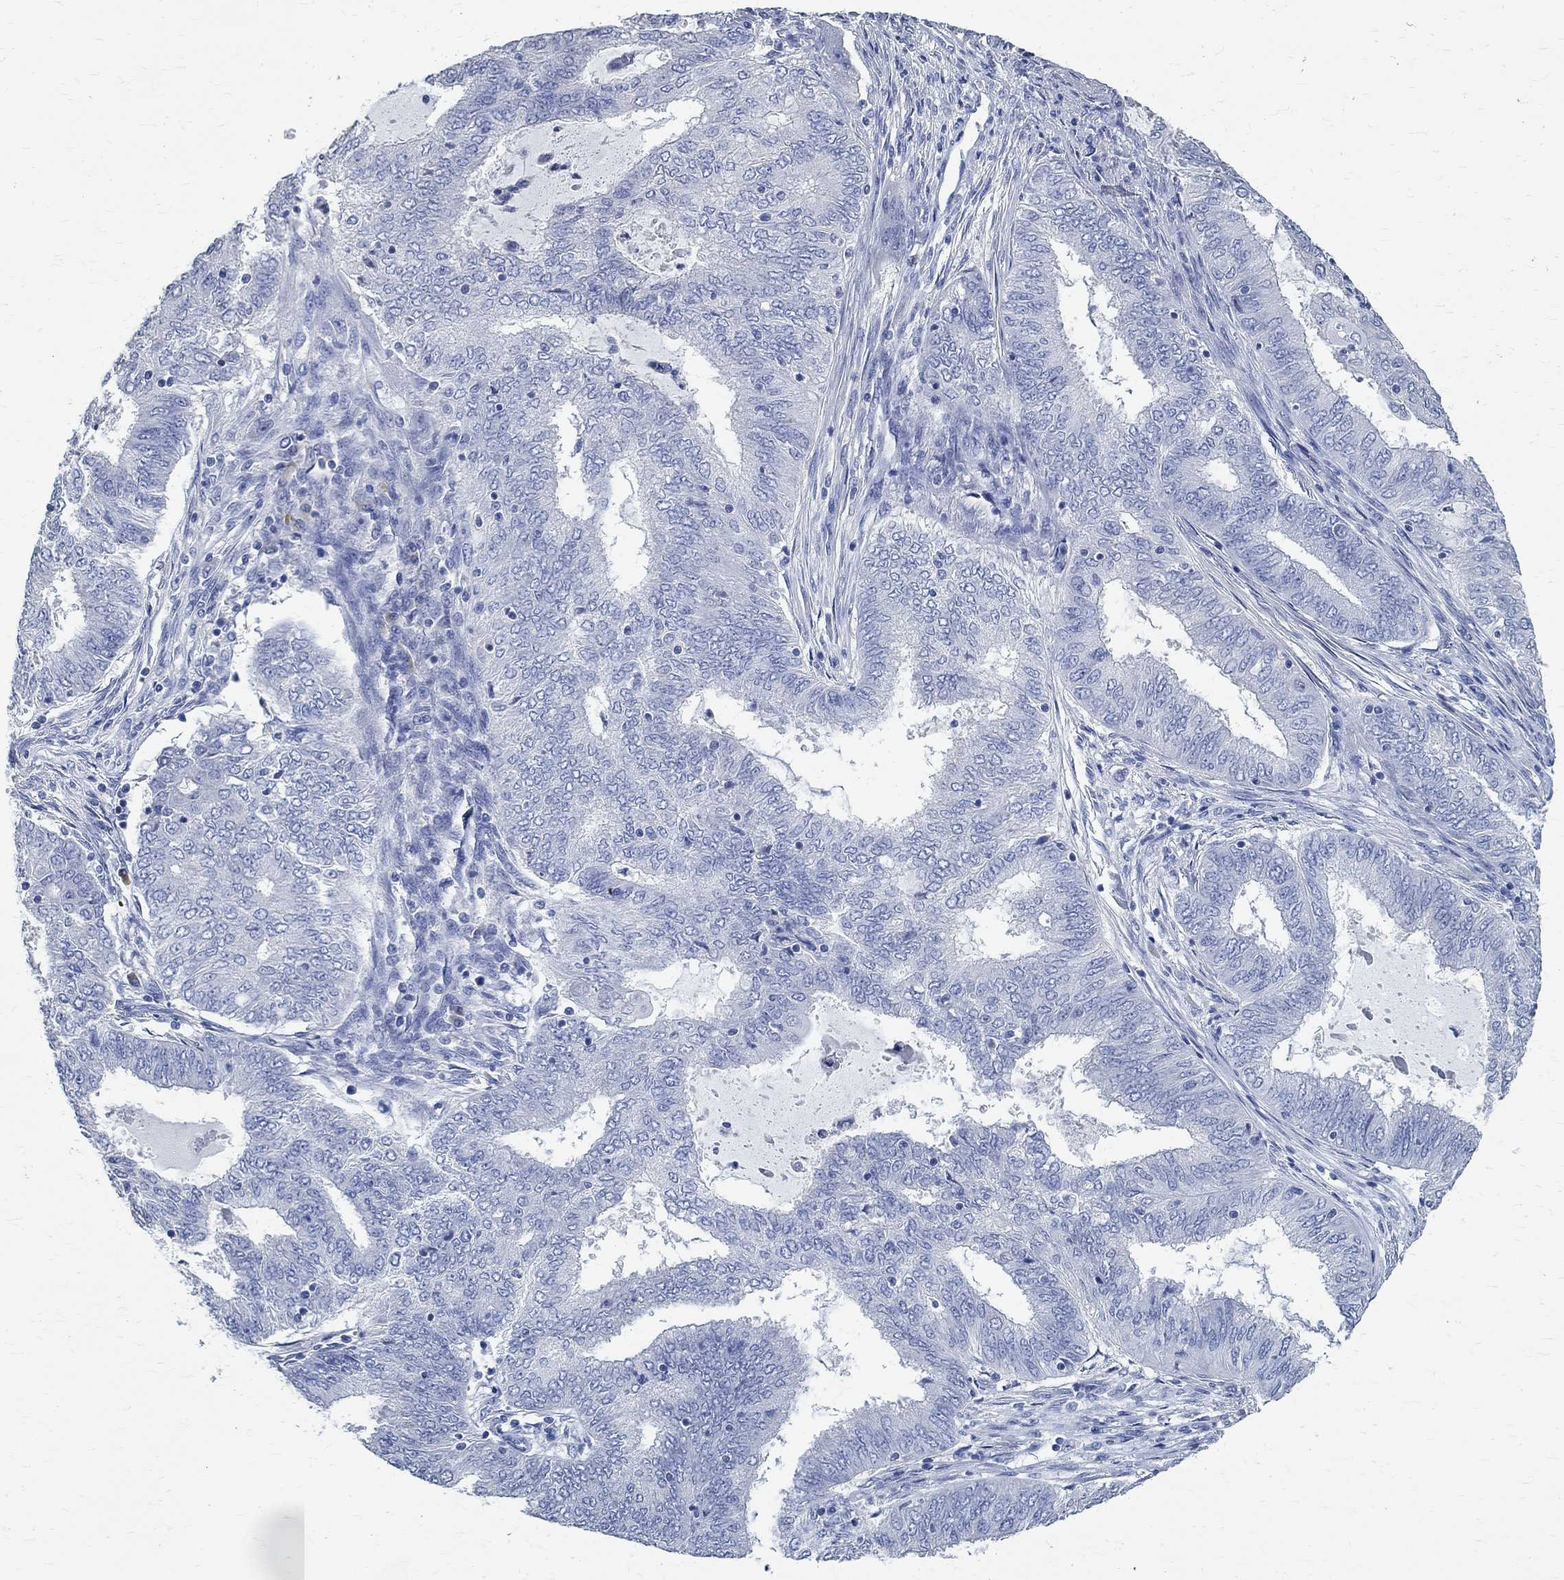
{"staining": {"intensity": "negative", "quantity": "none", "location": "none"}, "tissue": "endometrial cancer", "cell_type": "Tumor cells", "image_type": "cancer", "snomed": [{"axis": "morphology", "description": "Adenocarcinoma, NOS"}, {"axis": "topography", "description": "Endometrium"}], "caption": "A high-resolution histopathology image shows IHC staining of endometrial cancer (adenocarcinoma), which reveals no significant staining in tumor cells.", "gene": "PRX", "patient": {"sex": "female", "age": 62}}